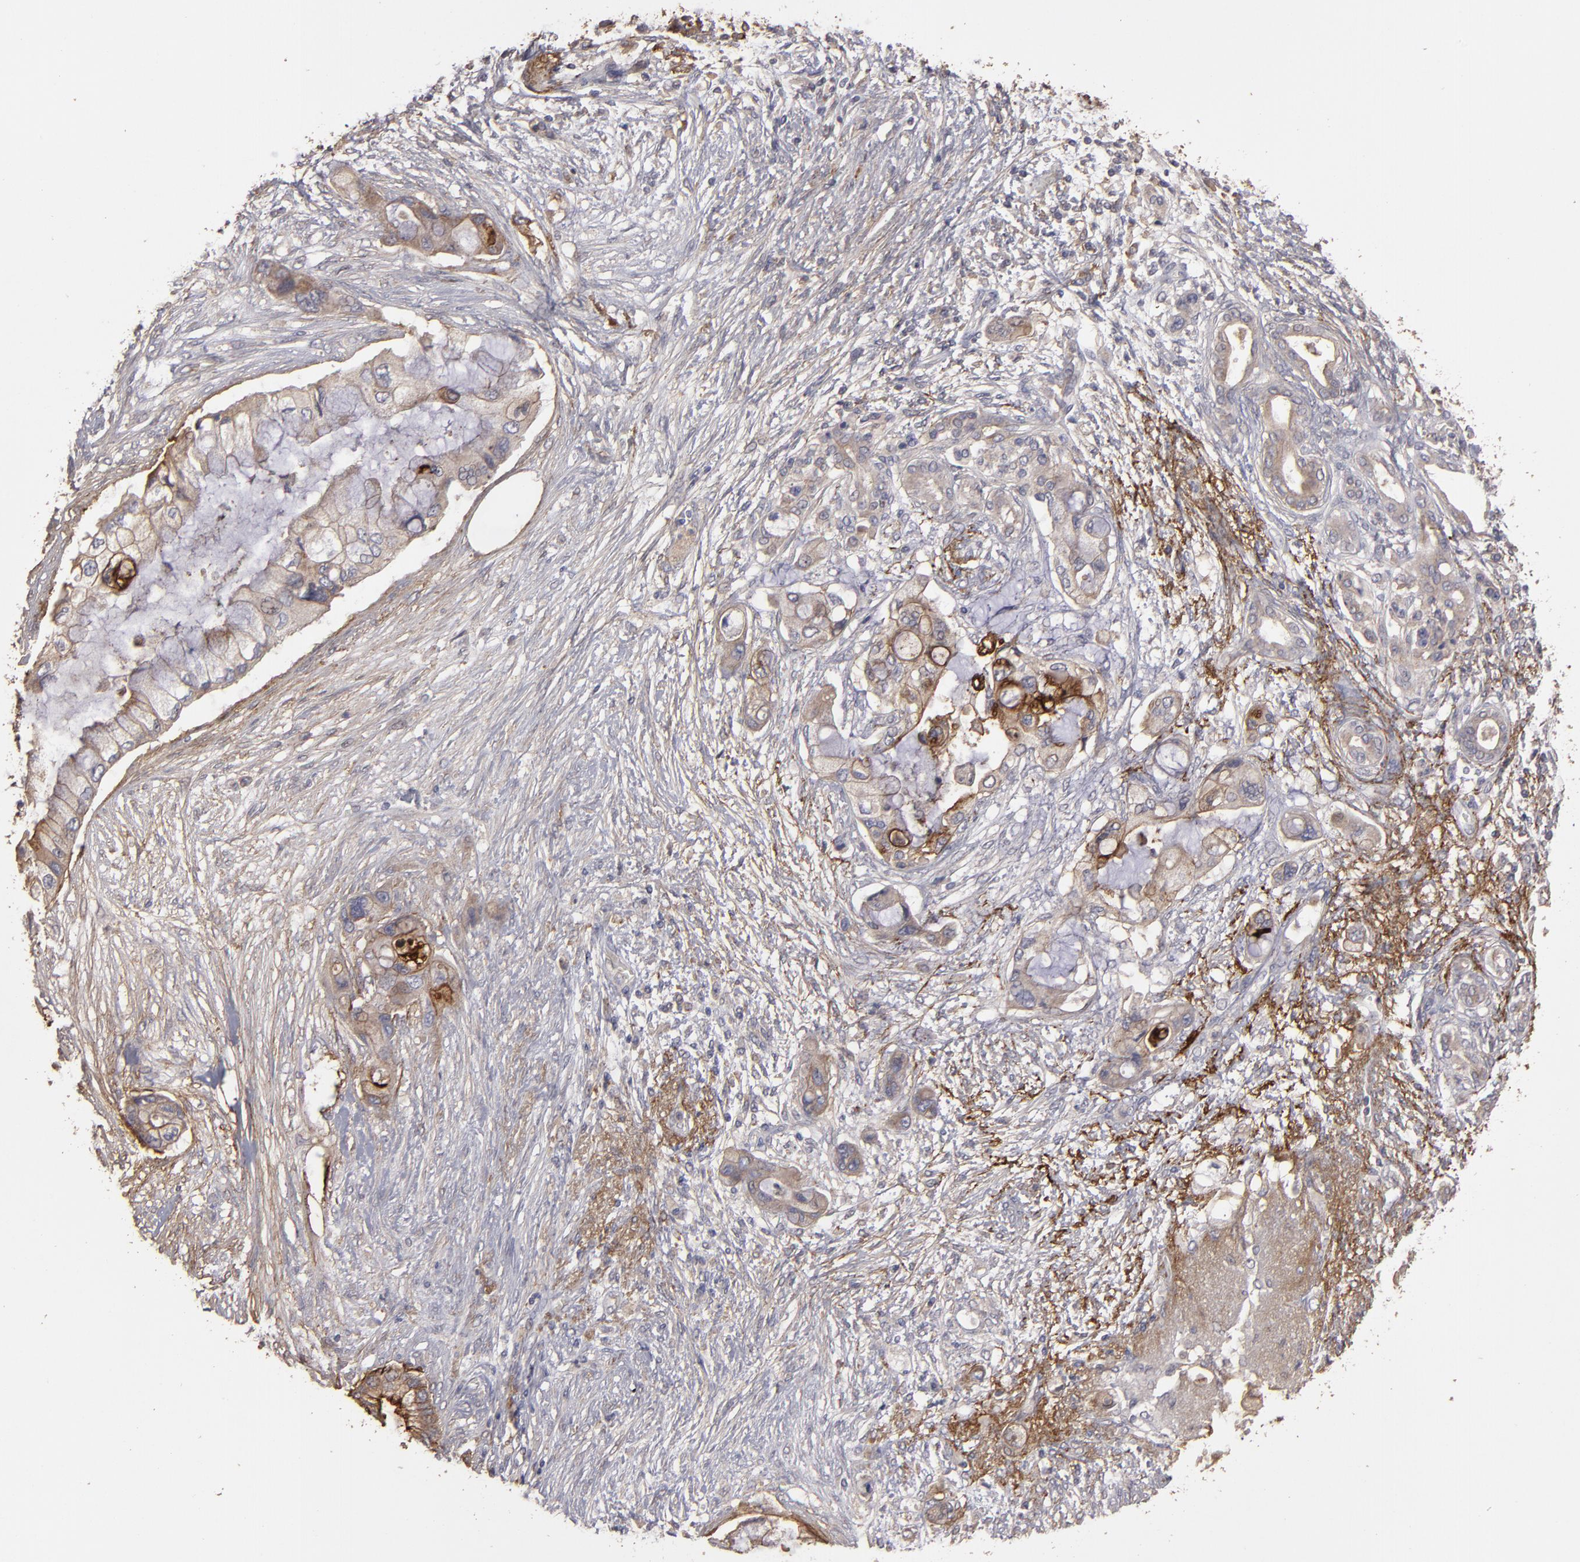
{"staining": {"intensity": "moderate", "quantity": ">75%", "location": "cytoplasmic/membranous"}, "tissue": "pancreatic cancer", "cell_type": "Tumor cells", "image_type": "cancer", "snomed": [{"axis": "morphology", "description": "Adenocarcinoma, NOS"}, {"axis": "topography", "description": "Pancreas"}], "caption": "An immunohistochemistry (IHC) micrograph of neoplastic tissue is shown. Protein staining in brown highlights moderate cytoplasmic/membranous positivity in pancreatic cancer within tumor cells.", "gene": "CD55", "patient": {"sex": "female", "age": 59}}